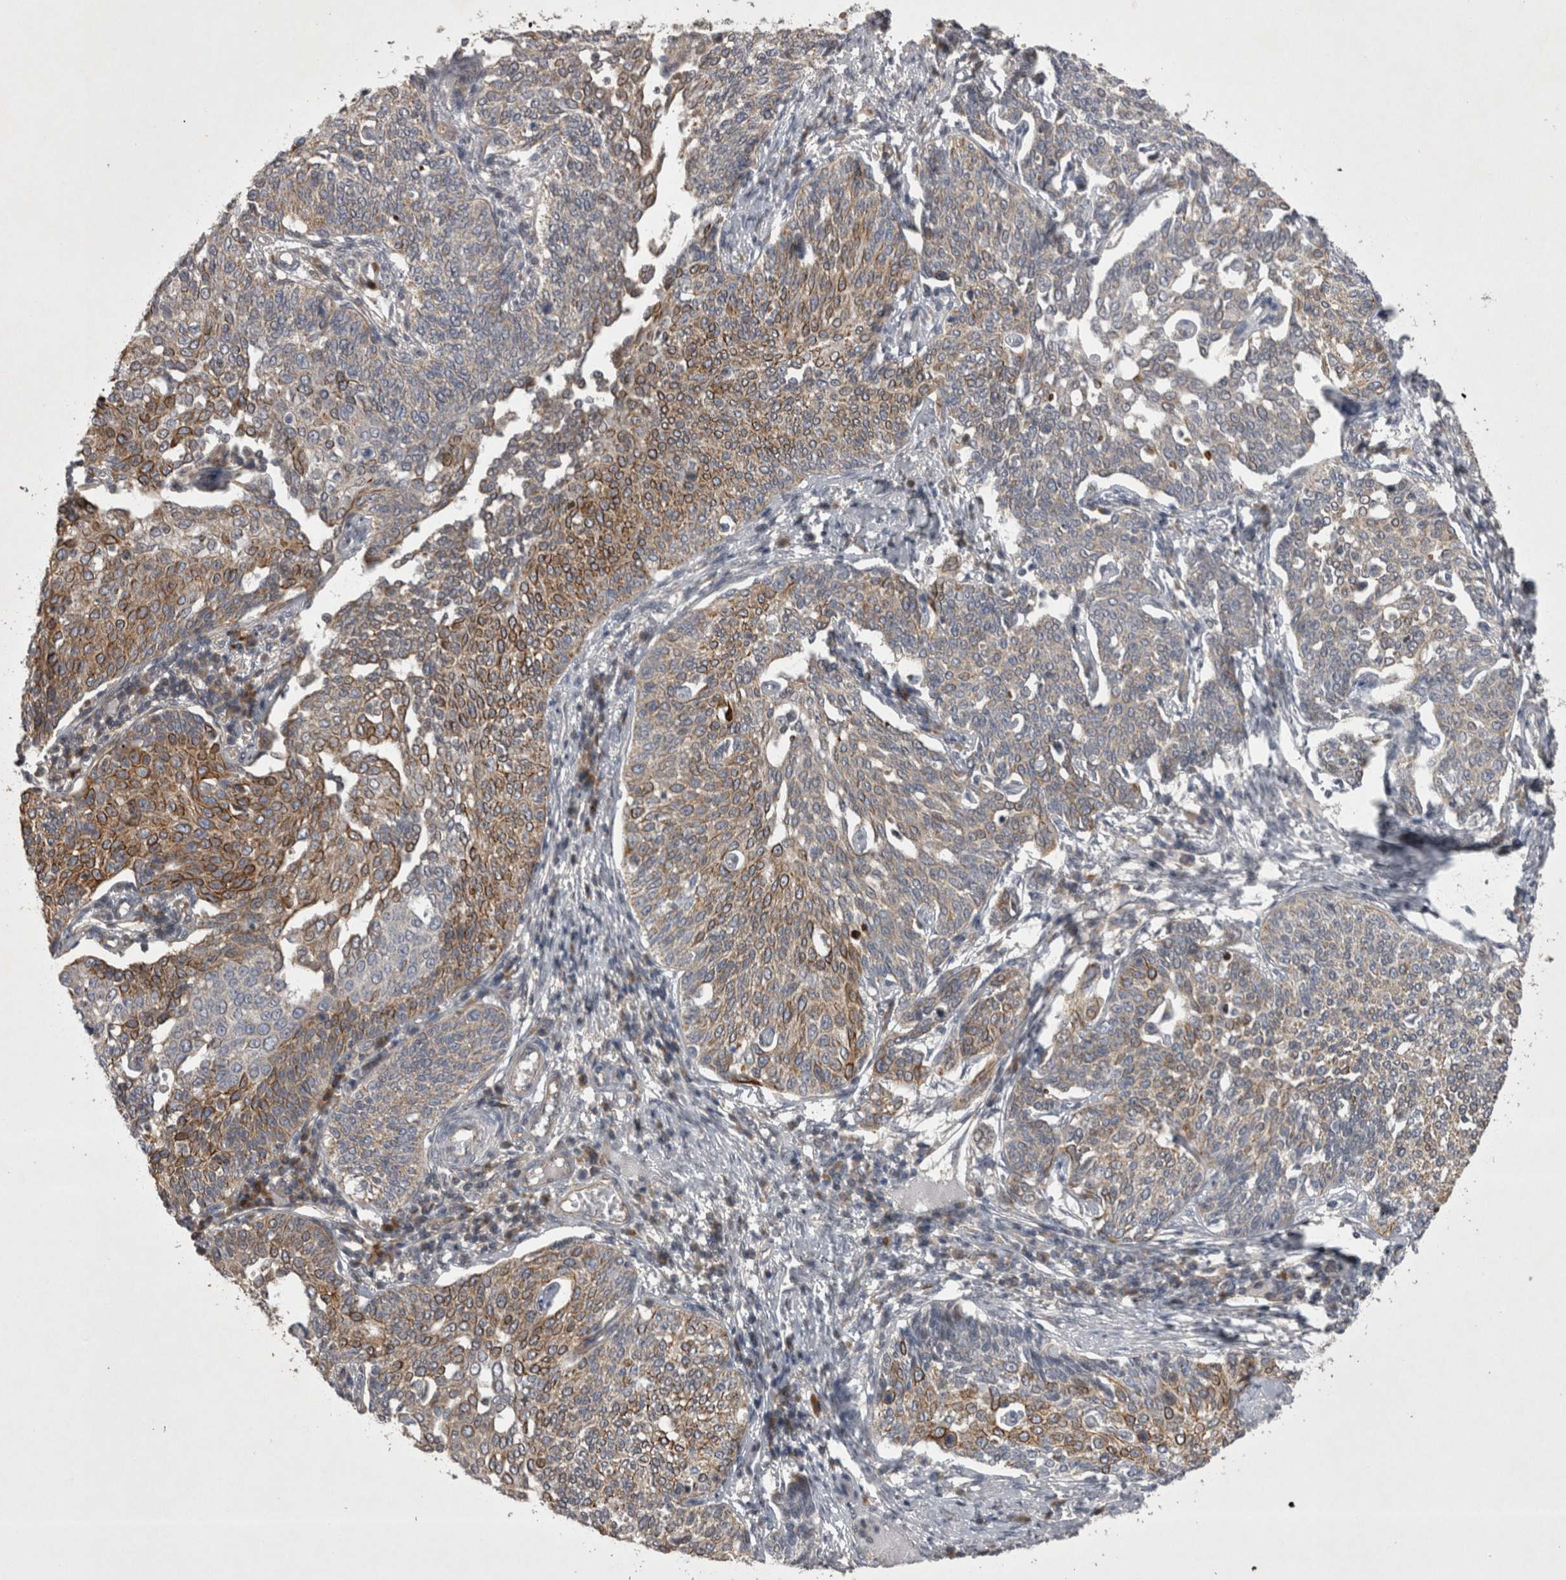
{"staining": {"intensity": "moderate", "quantity": "<25%", "location": "cytoplasmic/membranous"}, "tissue": "cervical cancer", "cell_type": "Tumor cells", "image_type": "cancer", "snomed": [{"axis": "morphology", "description": "Squamous cell carcinoma, NOS"}, {"axis": "topography", "description": "Cervix"}], "caption": "A high-resolution histopathology image shows IHC staining of cervical cancer (squamous cell carcinoma), which reveals moderate cytoplasmic/membranous expression in approximately <25% of tumor cells.", "gene": "TSPOAP1", "patient": {"sex": "female", "age": 34}}